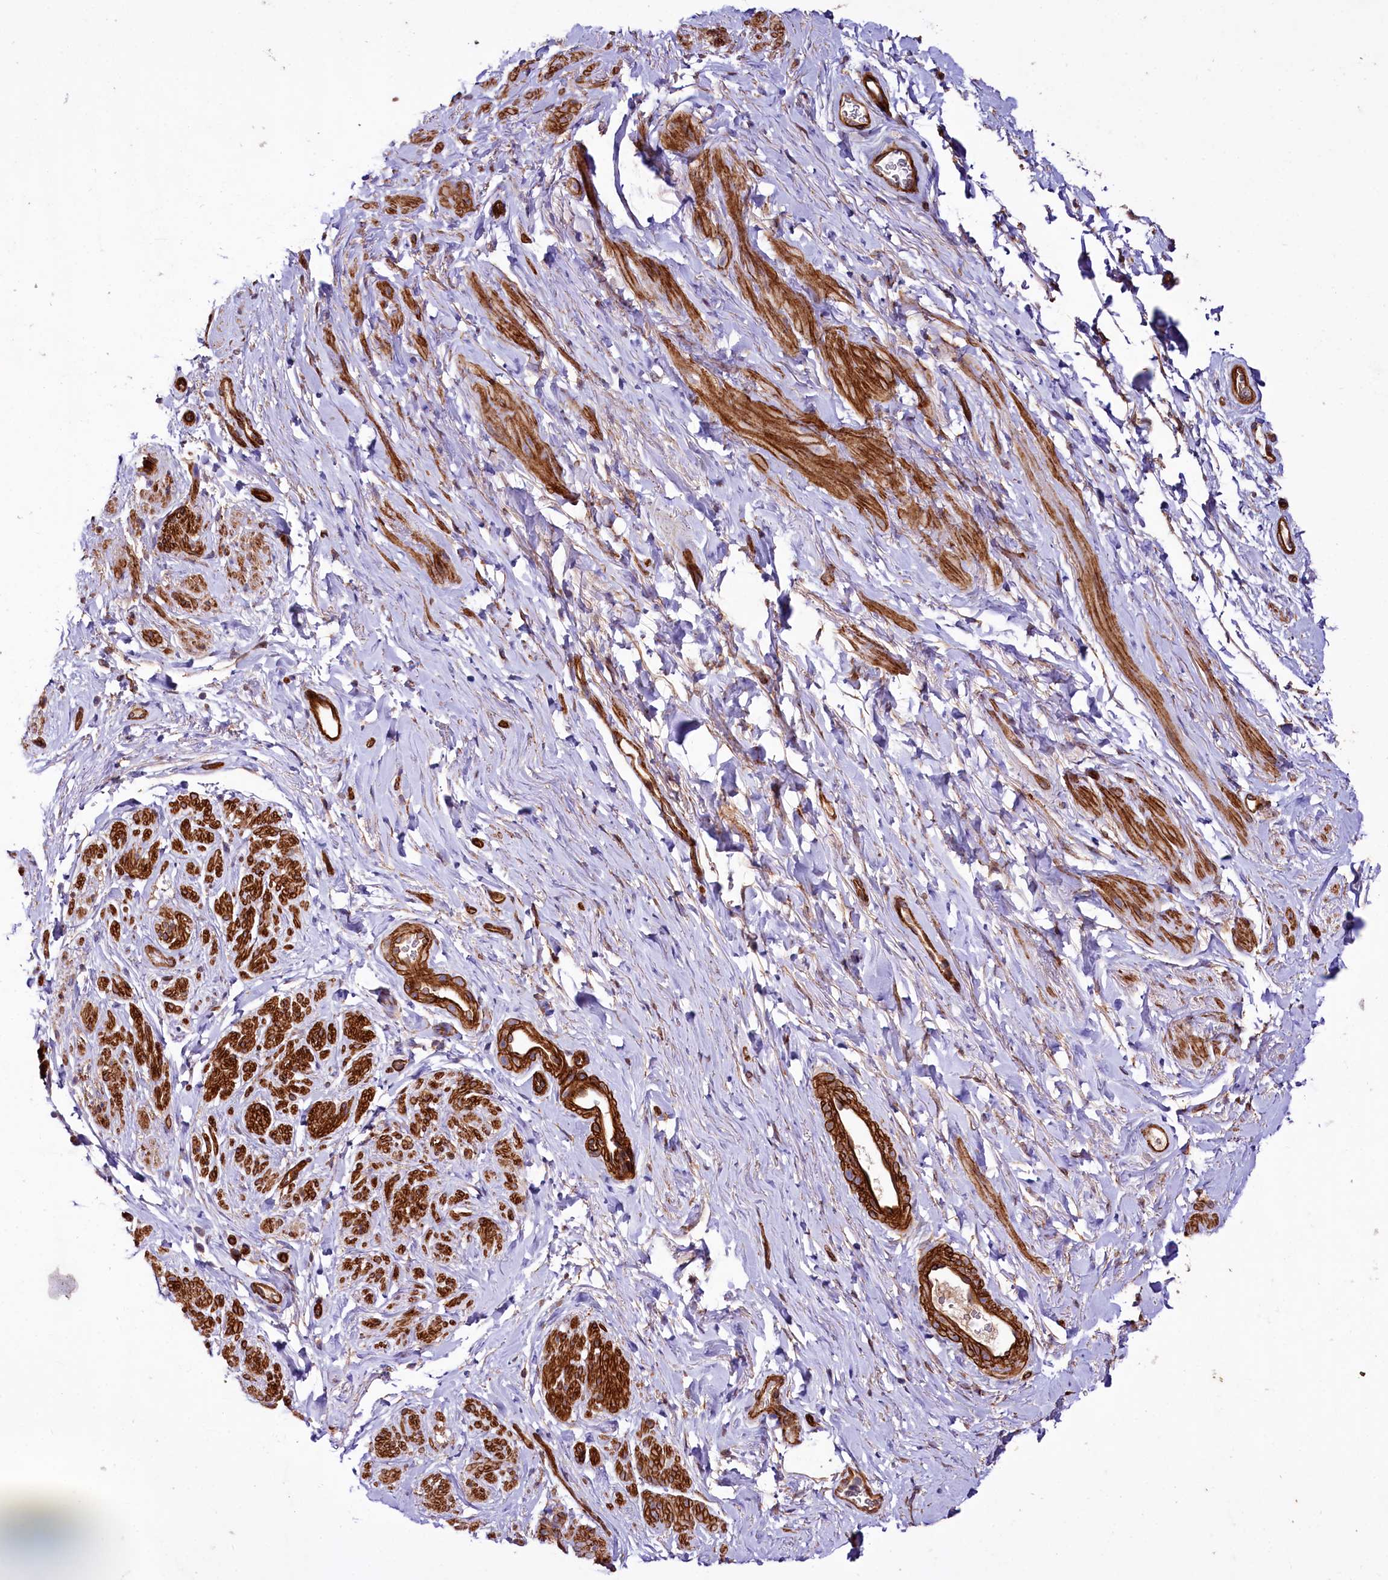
{"staining": {"intensity": "strong", "quantity": "25%-75%", "location": "cytoplasmic/membranous"}, "tissue": "smooth muscle", "cell_type": "Smooth muscle cells", "image_type": "normal", "snomed": [{"axis": "morphology", "description": "Normal tissue, NOS"}, {"axis": "topography", "description": "Smooth muscle"}, {"axis": "topography", "description": "Peripheral nerve tissue"}], "caption": "Protein staining shows strong cytoplasmic/membranous expression in about 25%-75% of smooth muscle cells in normal smooth muscle.", "gene": "SPATS2", "patient": {"sex": "male", "age": 69}}